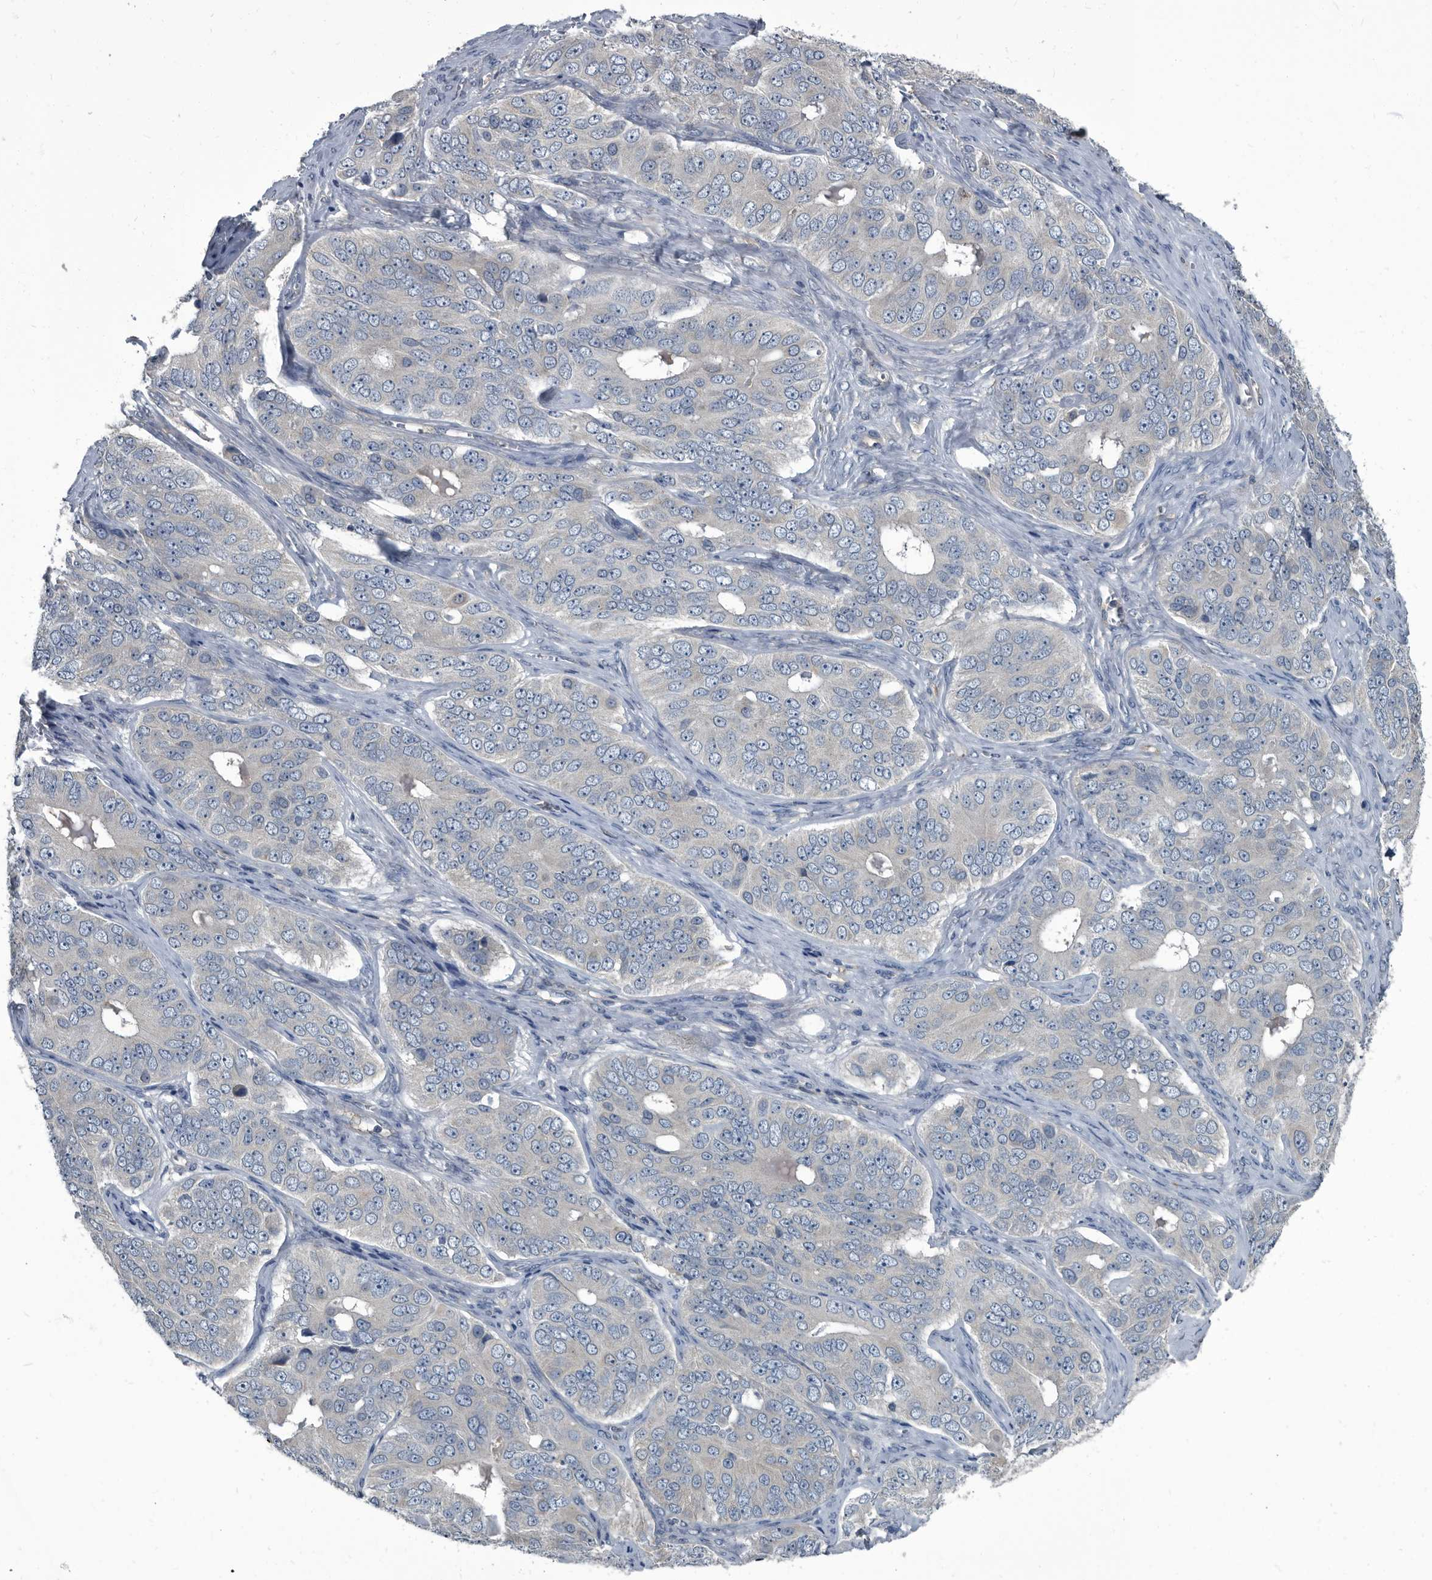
{"staining": {"intensity": "negative", "quantity": "none", "location": "none"}, "tissue": "ovarian cancer", "cell_type": "Tumor cells", "image_type": "cancer", "snomed": [{"axis": "morphology", "description": "Carcinoma, endometroid"}, {"axis": "topography", "description": "Ovary"}], "caption": "A high-resolution histopathology image shows IHC staining of ovarian cancer (endometroid carcinoma), which exhibits no significant positivity in tumor cells.", "gene": "CDV3", "patient": {"sex": "female", "age": 51}}